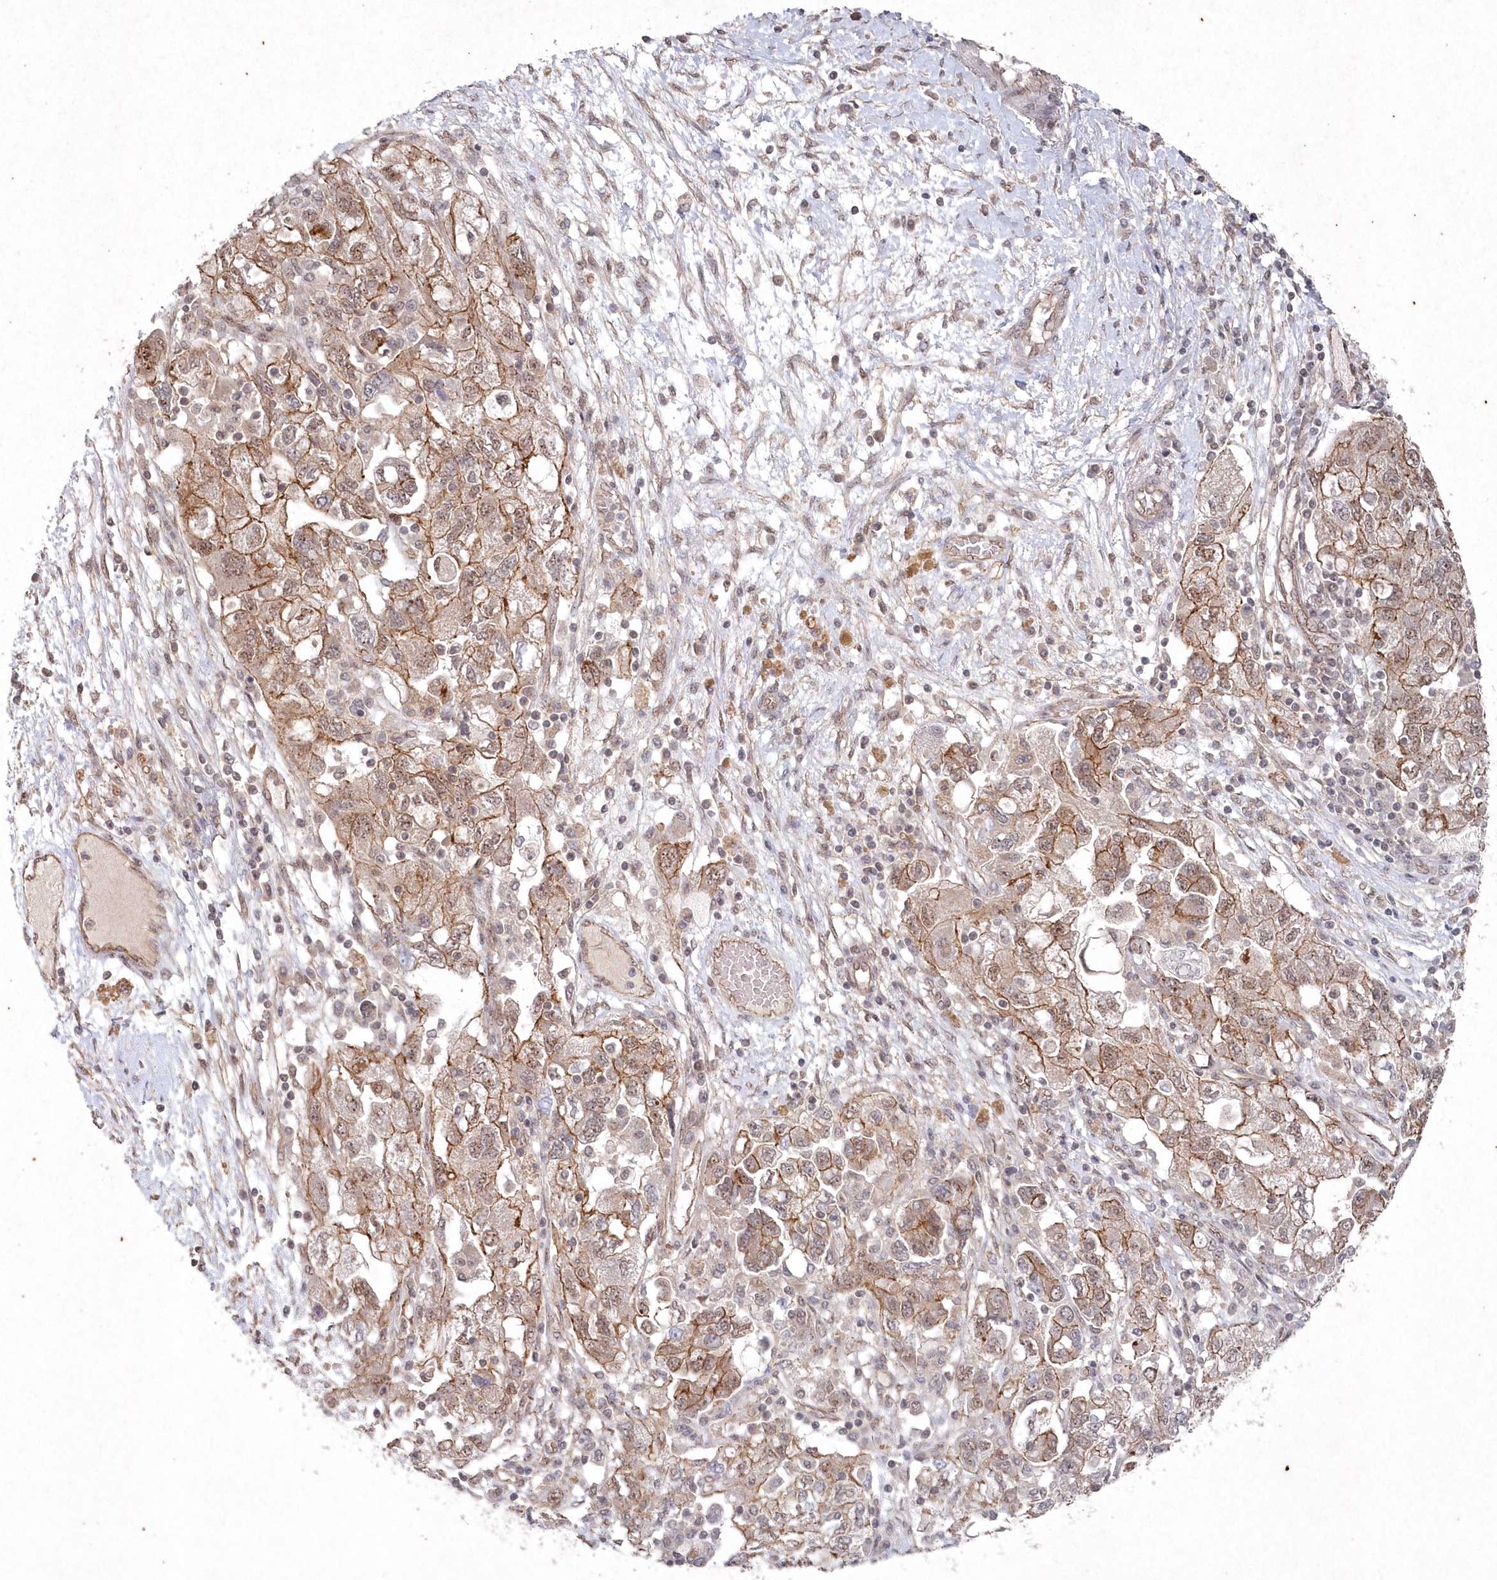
{"staining": {"intensity": "strong", "quantity": ">75%", "location": "cytoplasmic/membranous"}, "tissue": "ovarian cancer", "cell_type": "Tumor cells", "image_type": "cancer", "snomed": [{"axis": "morphology", "description": "Carcinoma, NOS"}, {"axis": "morphology", "description": "Cystadenocarcinoma, serous, NOS"}, {"axis": "topography", "description": "Ovary"}], "caption": "Protein expression analysis of human carcinoma (ovarian) reveals strong cytoplasmic/membranous expression in about >75% of tumor cells.", "gene": "VSIG2", "patient": {"sex": "female", "age": 69}}